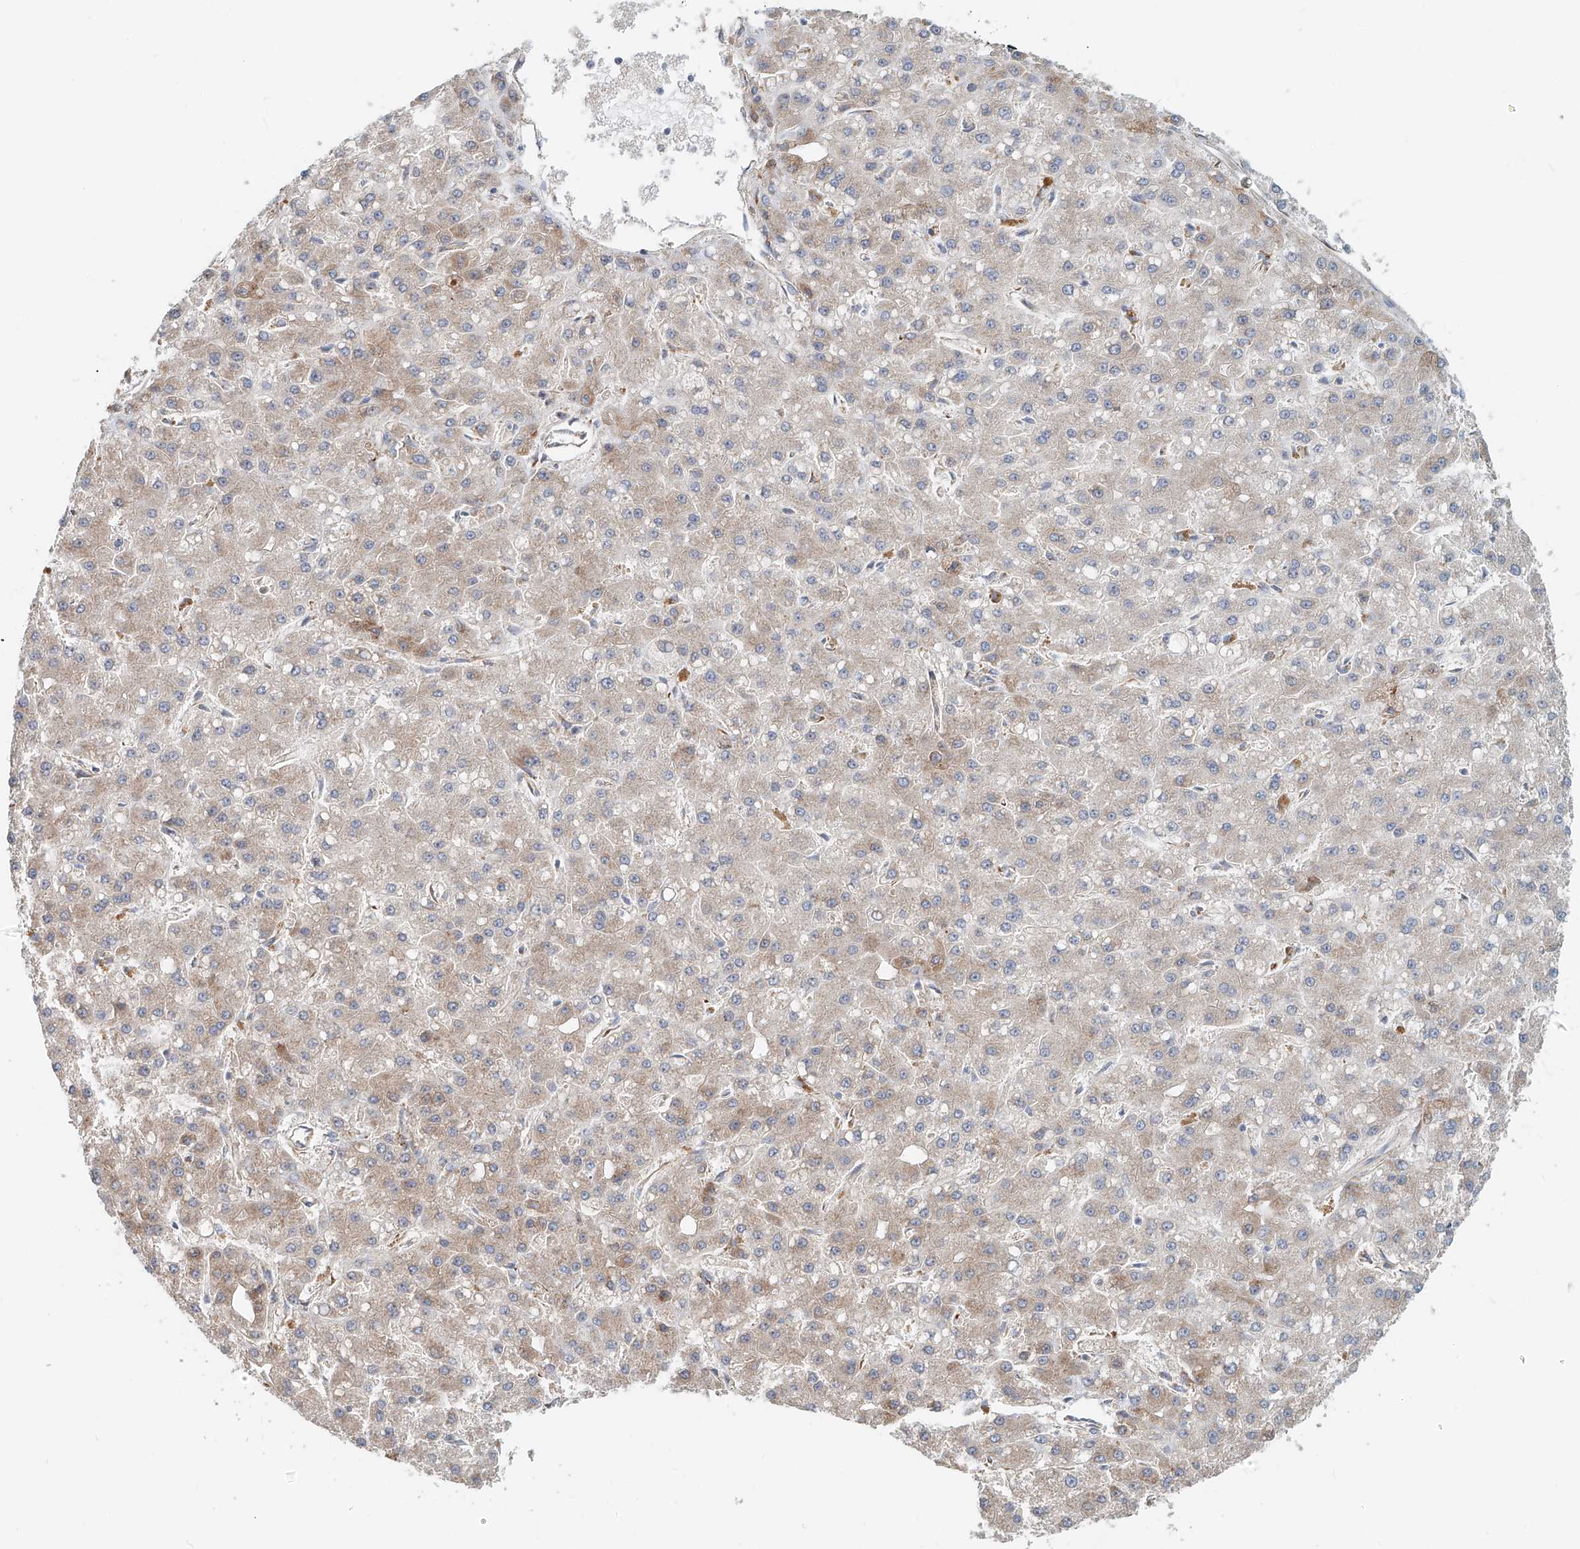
{"staining": {"intensity": "weak", "quantity": "25%-75%", "location": "cytoplasmic/membranous"}, "tissue": "liver cancer", "cell_type": "Tumor cells", "image_type": "cancer", "snomed": [{"axis": "morphology", "description": "Carcinoma, Hepatocellular, NOS"}, {"axis": "topography", "description": "Liver"}], "caption": "DAB immunohistochemical staining of human hepatocellular carcinoma (liver) shows weak cytoplasmic/membranous protein staining in about 25%-75% of tumor cells. Using DAB (brown) and hematoxylin (blue) stains, captured at high magnification using brightfield microscopy.", "gene": "SNAP29", "patient": {"sex": "male", "age": 67}}